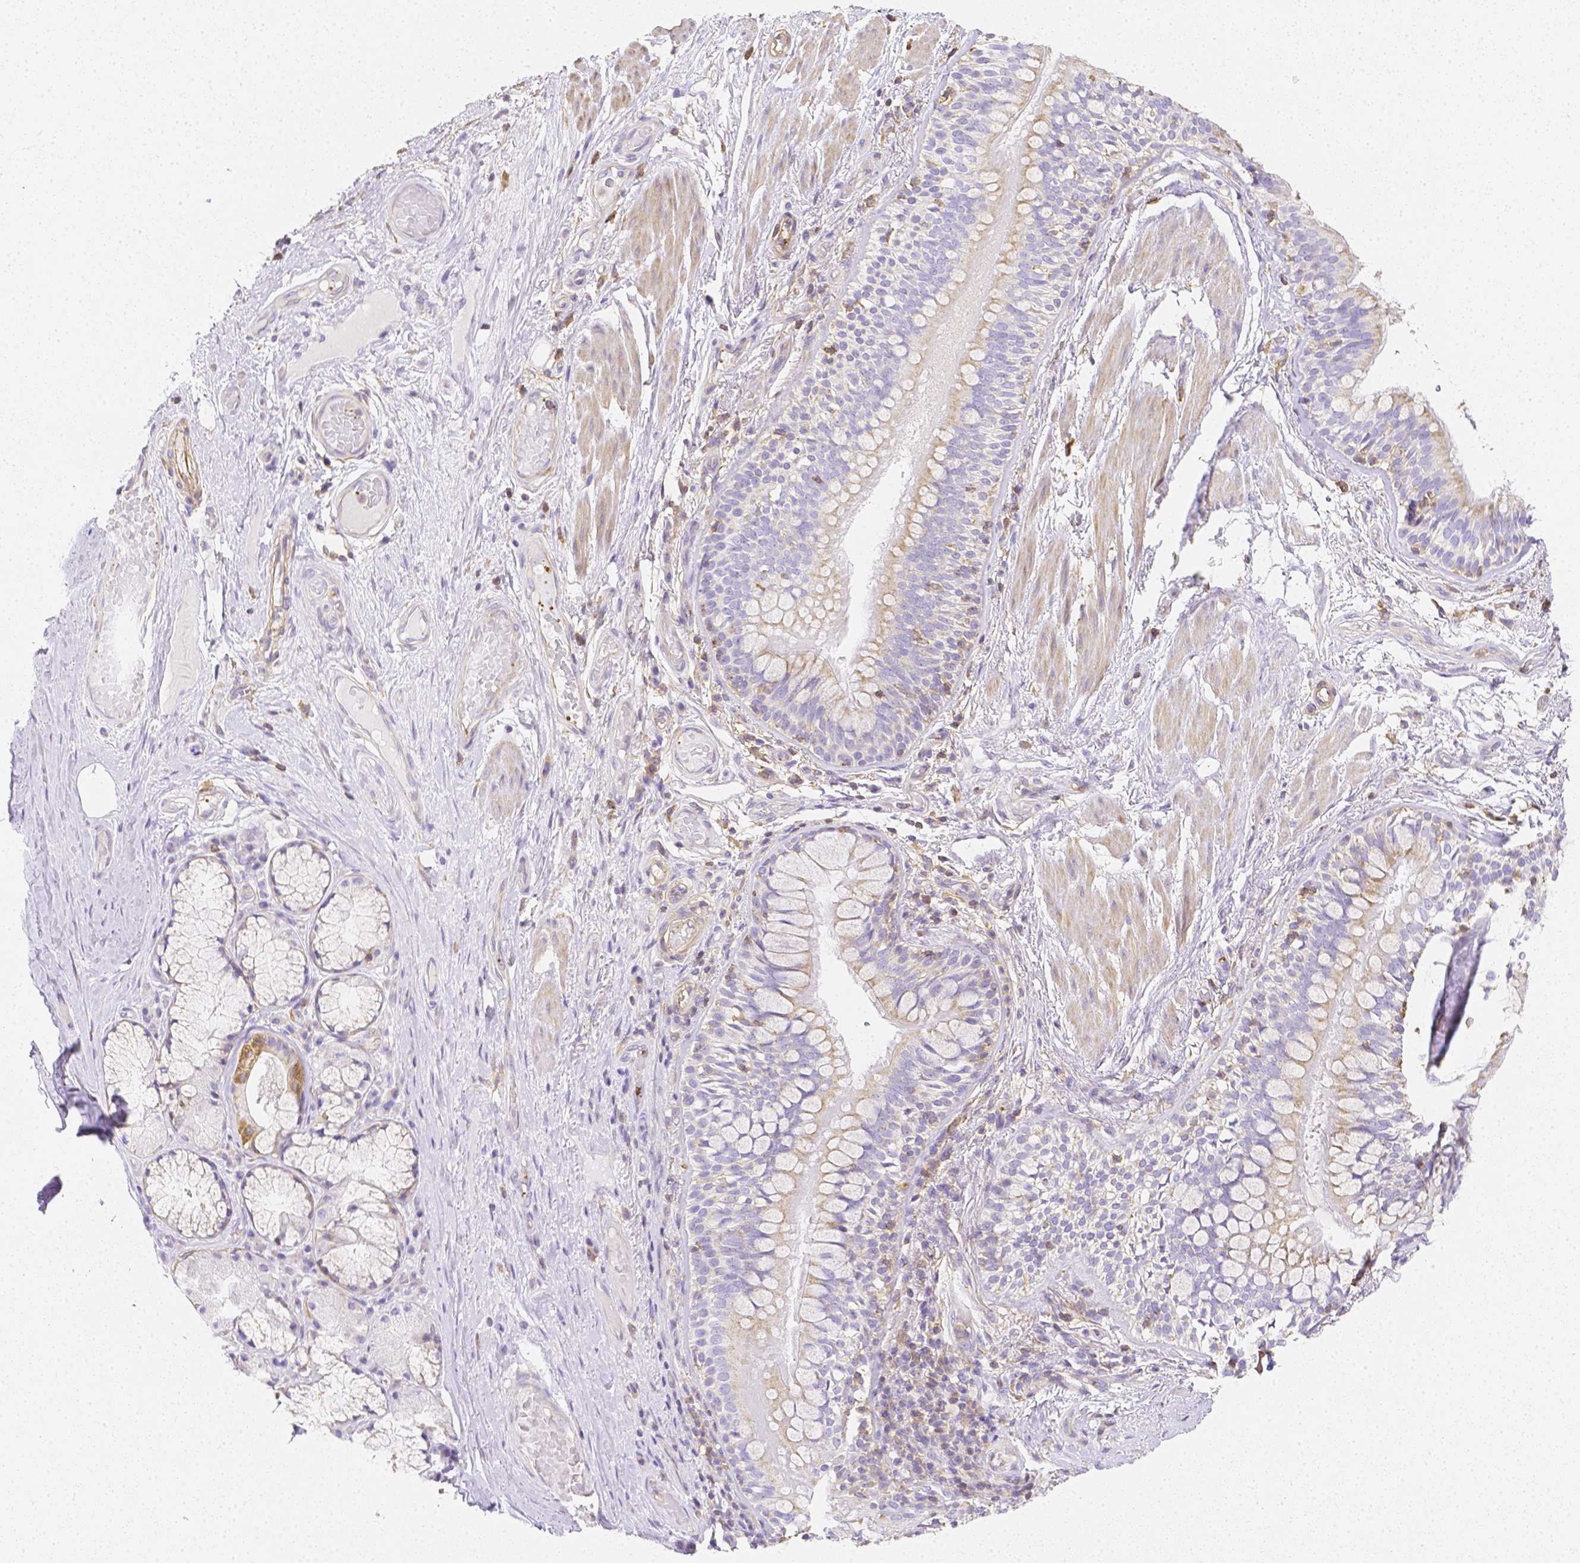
{"staining": {"intensity": "negative", "quantity": "none", "location": "none"}, "tissue": "adipose tissue", "cell_type": "Adipocytes", "image_type": "normal", "snomed": [{"axis": "morphology", "description": "Normal tissue, NOS"}, {"axis": "topography", "description": "Cartilage tissue"}, {"axis": "topography", "description": "Bronchus"}], "caption": "The image demonstrates no staining of adipocytes in normal adipose tissue. Nuclei are stained in blue.", "gene": "ASAH2B", "patient": {"sex": "male", "age": 64}}